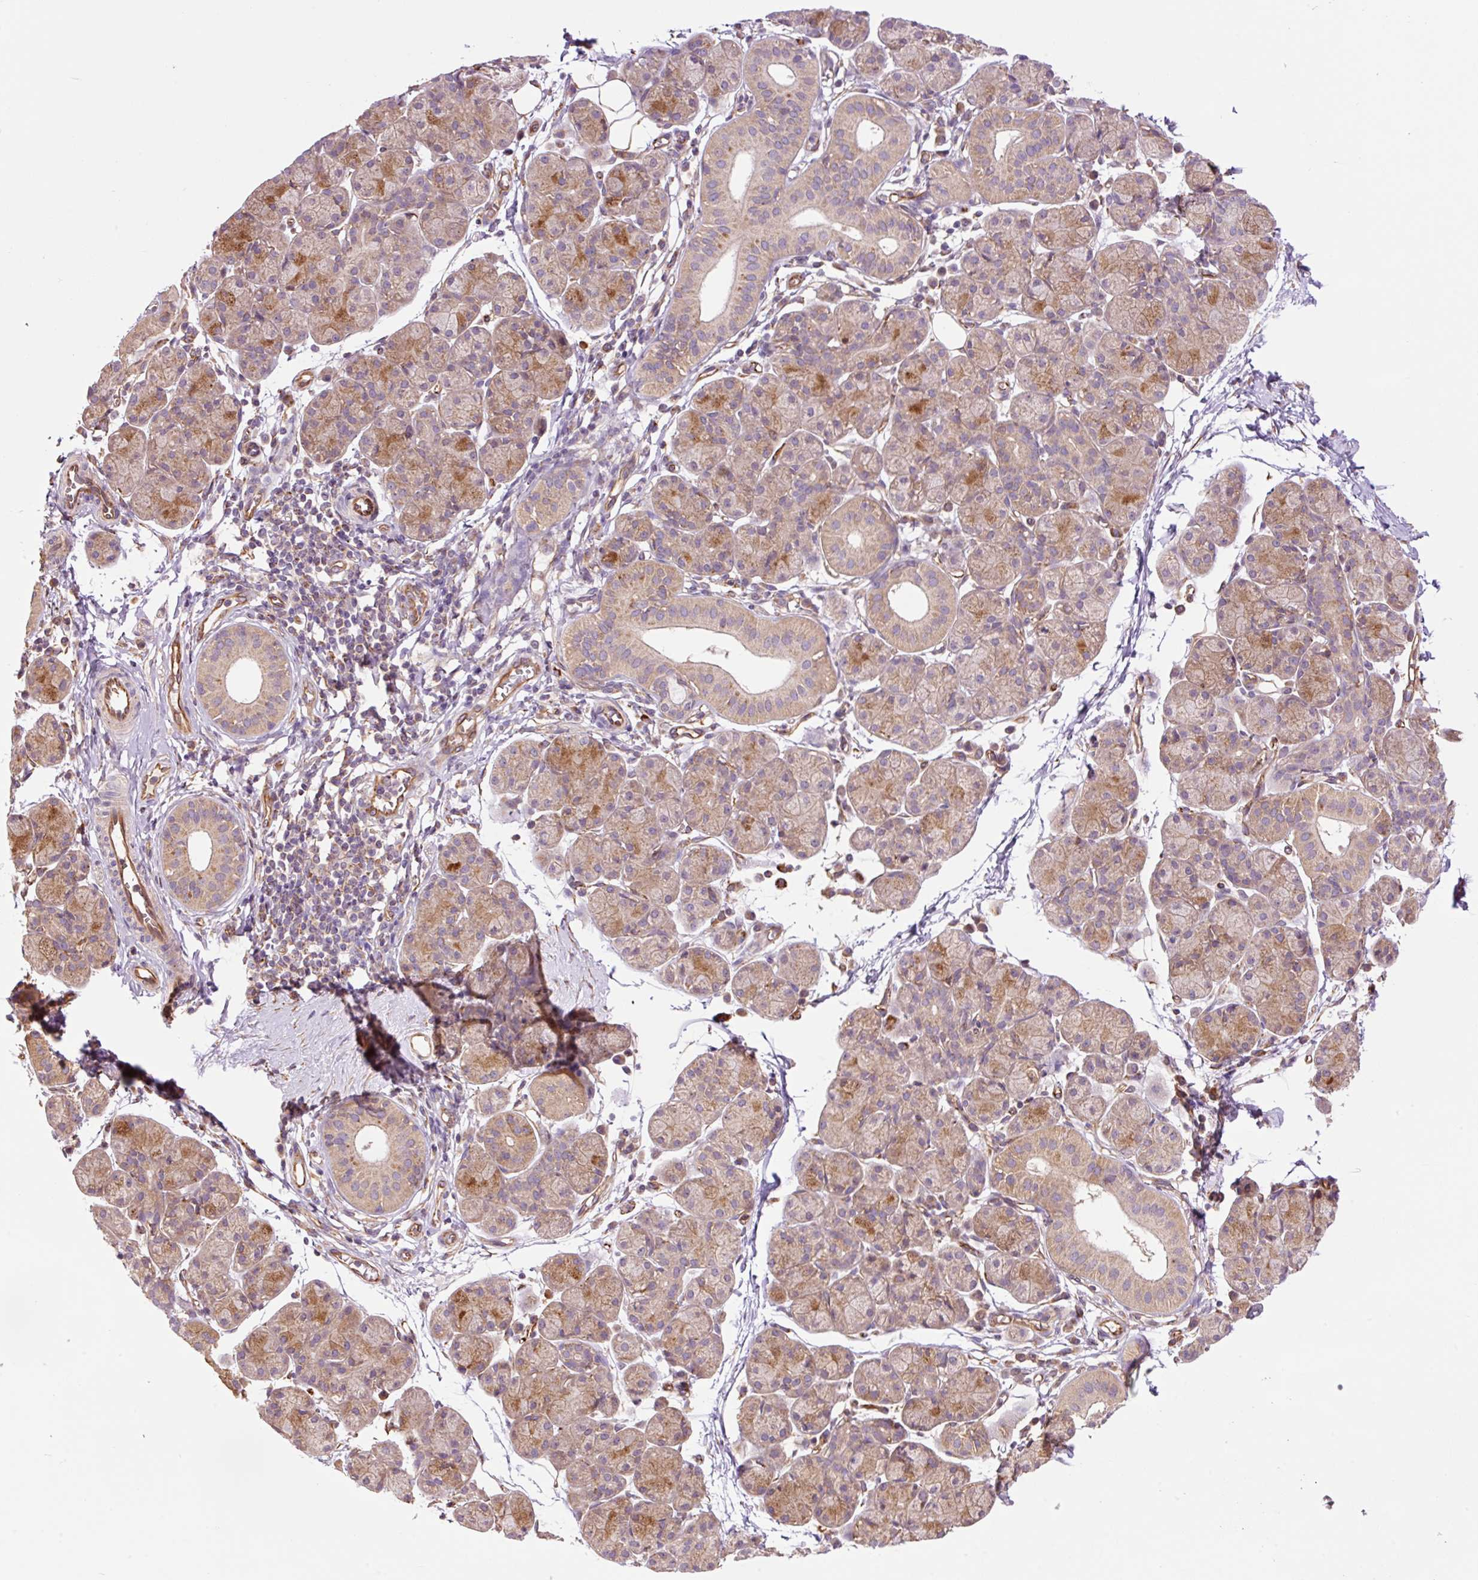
{"staining": {"intensity": "moderate", "quantity": "25%-75%", "location": "cytoplasmic/membranous"}, "tissue": "salivary gland", "cell_type": "Glandular cells", "image_type": "normal", "snomed": [{"axis": "morphology", "description": "Normal tissue, NOS"}, {"axis": "morphology", "description": "Inflammation, NOS"}, {"axis": "topography", "description": "Lymph node"}, {"axis": "topography", "description": "Salivary gland"}], "caption": "The immunohistochemical stain labels moderate cytoplasmic/membranous expression in glandular cells of benign salivary gland.", "gene": "PCK2", "patient": {"sex": "male", "age": 3}}